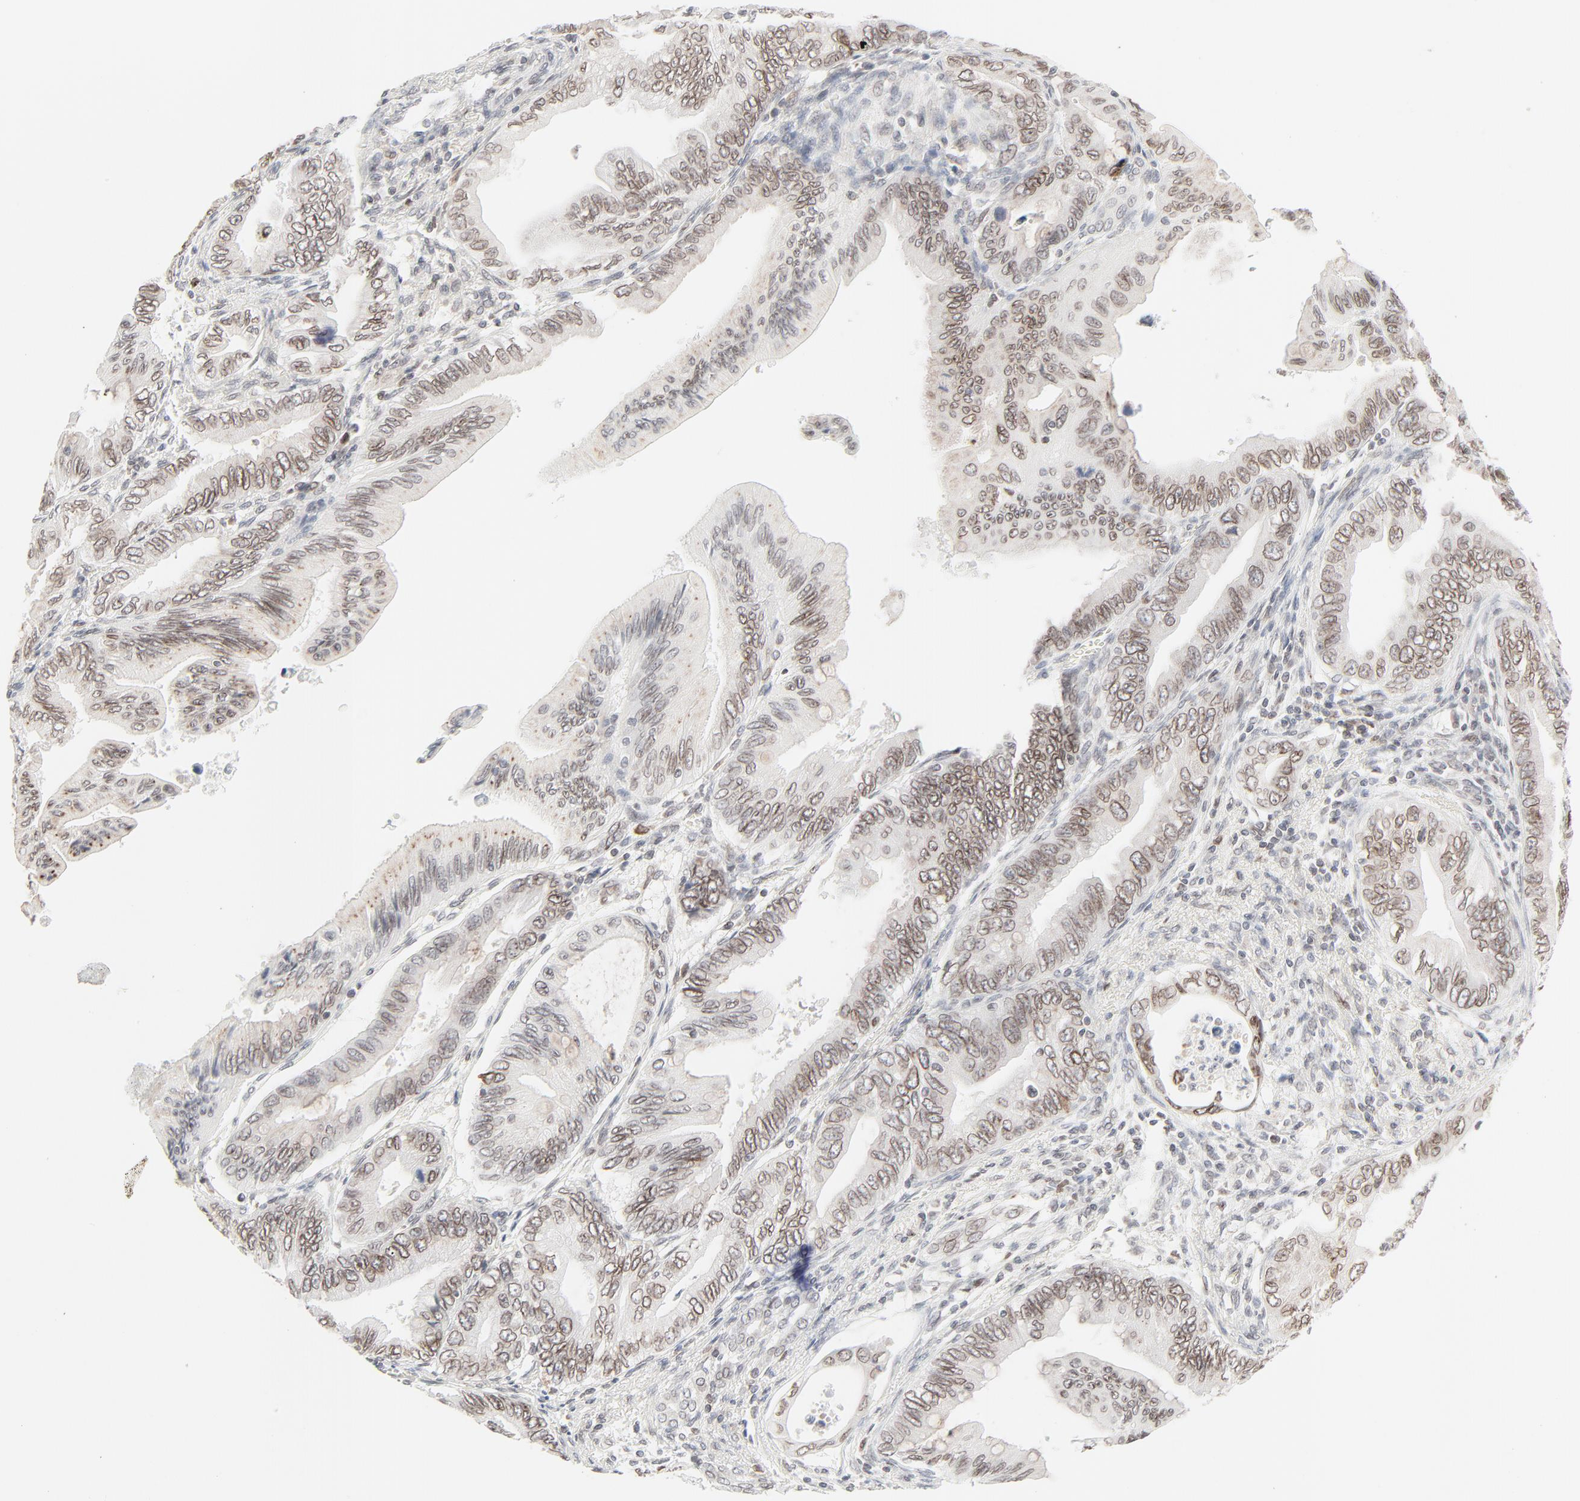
{"staining": {"intensity": "weak", "quantity": ">75%", "location": "cytoplasmic/membranous,nuclear"}, "tissue": "pancreatic cancer", "cell_type": "Tumor cells", "image_type": "cancer", "snomed": [{"axis": "morphology", "description": "Adenocarcinoma, NOS"}, {"axis": "topography", "description": "Pancreas"}], "caption": "Protein expression analysis of pancreatic cancer exhibits weak cytoplasmic/membranous and nuclear positivity in about >75% of tumor cells.", "gene": "MAD1L1", "patient": {"sex": "female", "age": 66}}